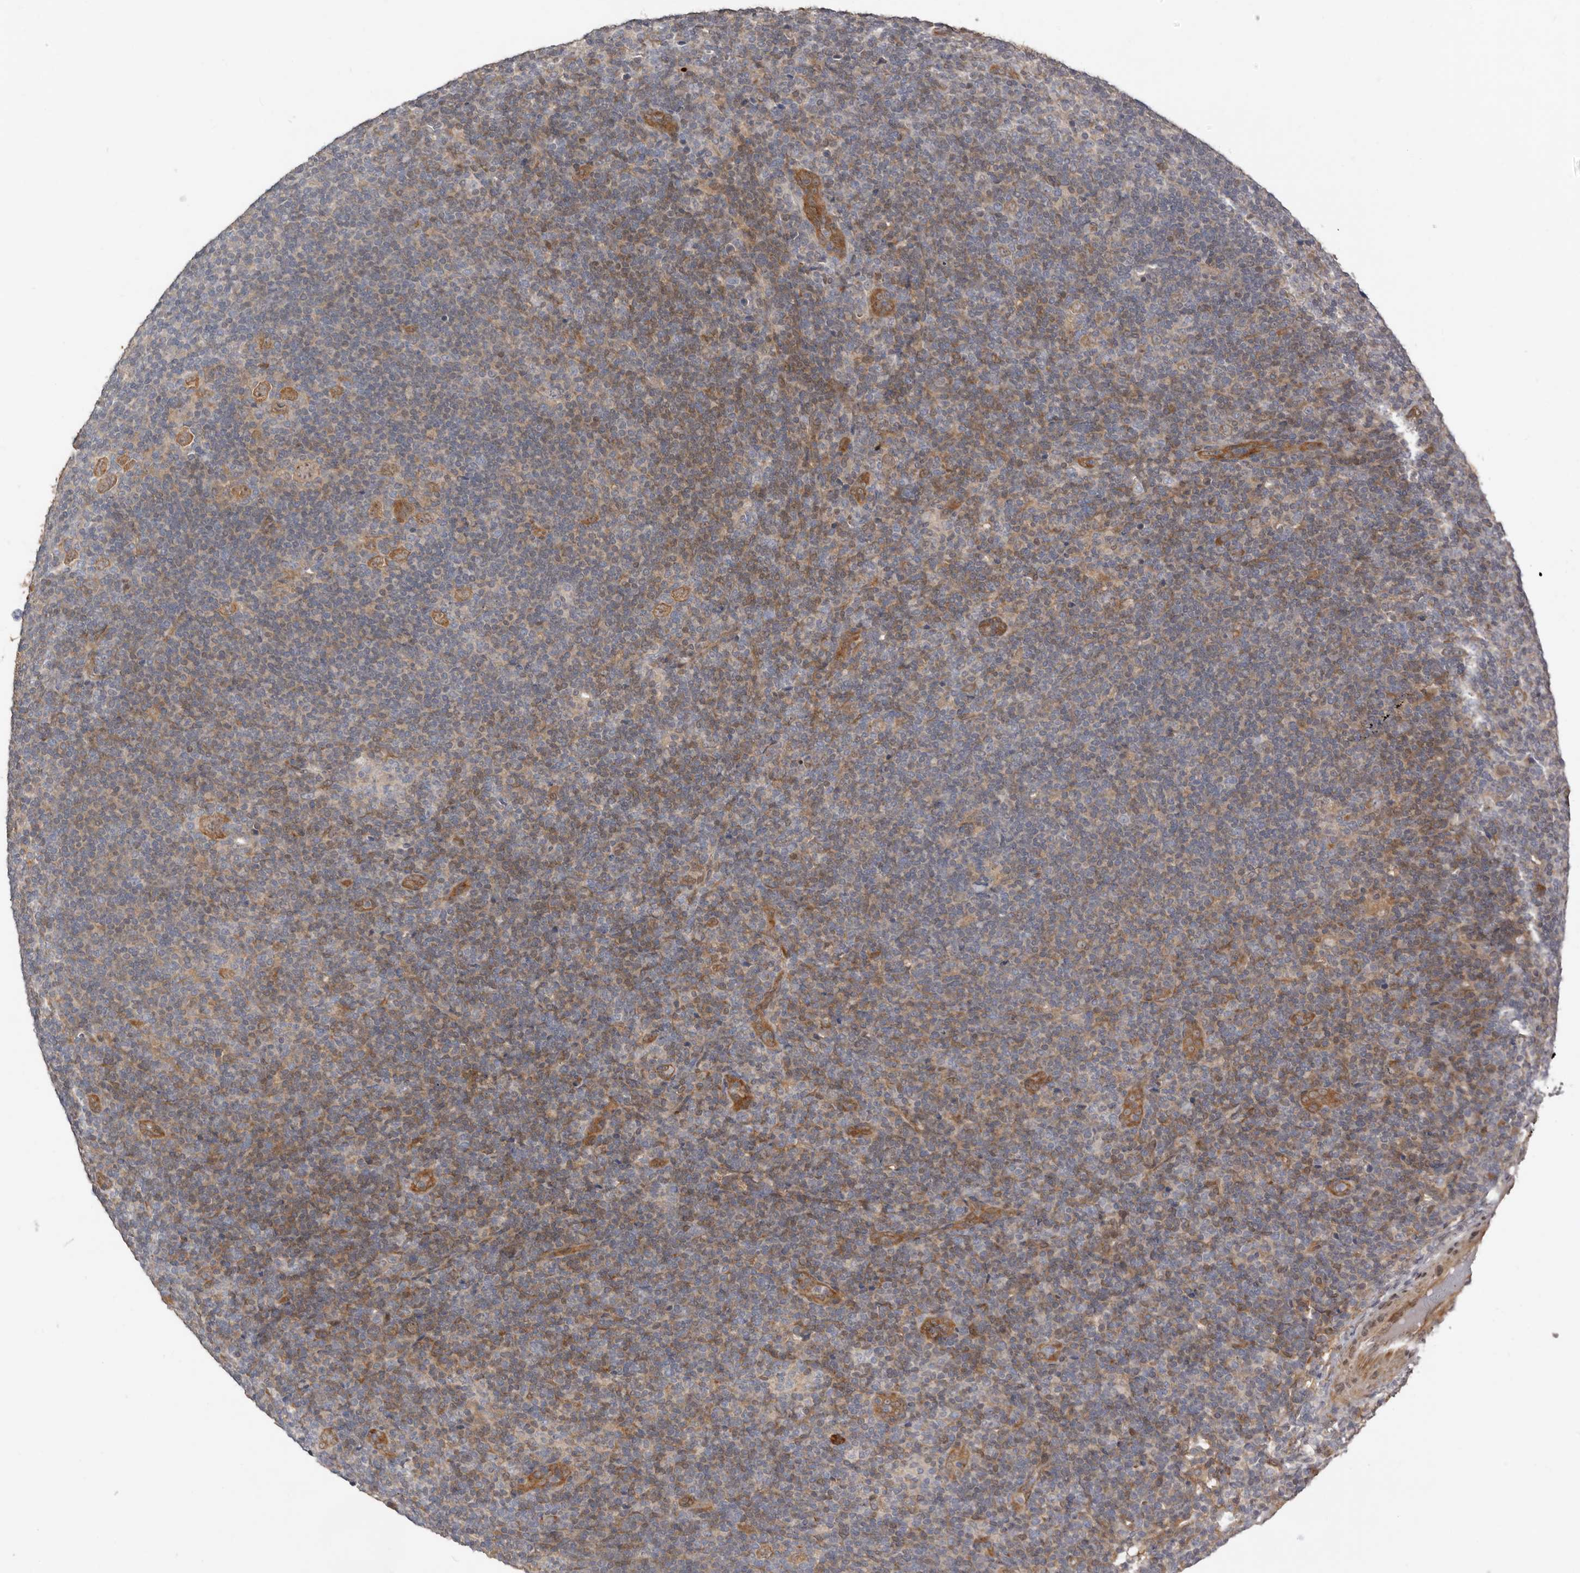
{"staining": {"intensity": "moderate", "quantity": ">75%", "location": "cytoplasmic/membranous"}, "tissue": "lymphoma", "cell_type": "Tumor cells", "image_type": "cancer", "snomed": [{"axis": "morphology", "description": "Hodgkin's disease, NOS"}, {"axis": "topography", "description": "Lymph node"}], "caption": "Immunohistochemical staining of lymphoma shows moderate cytoplasmic/membranous protein staining in approximately >75% of tumor cells.", "gene": "SBDS", "patient": {"sex": "female", "age": 57}}